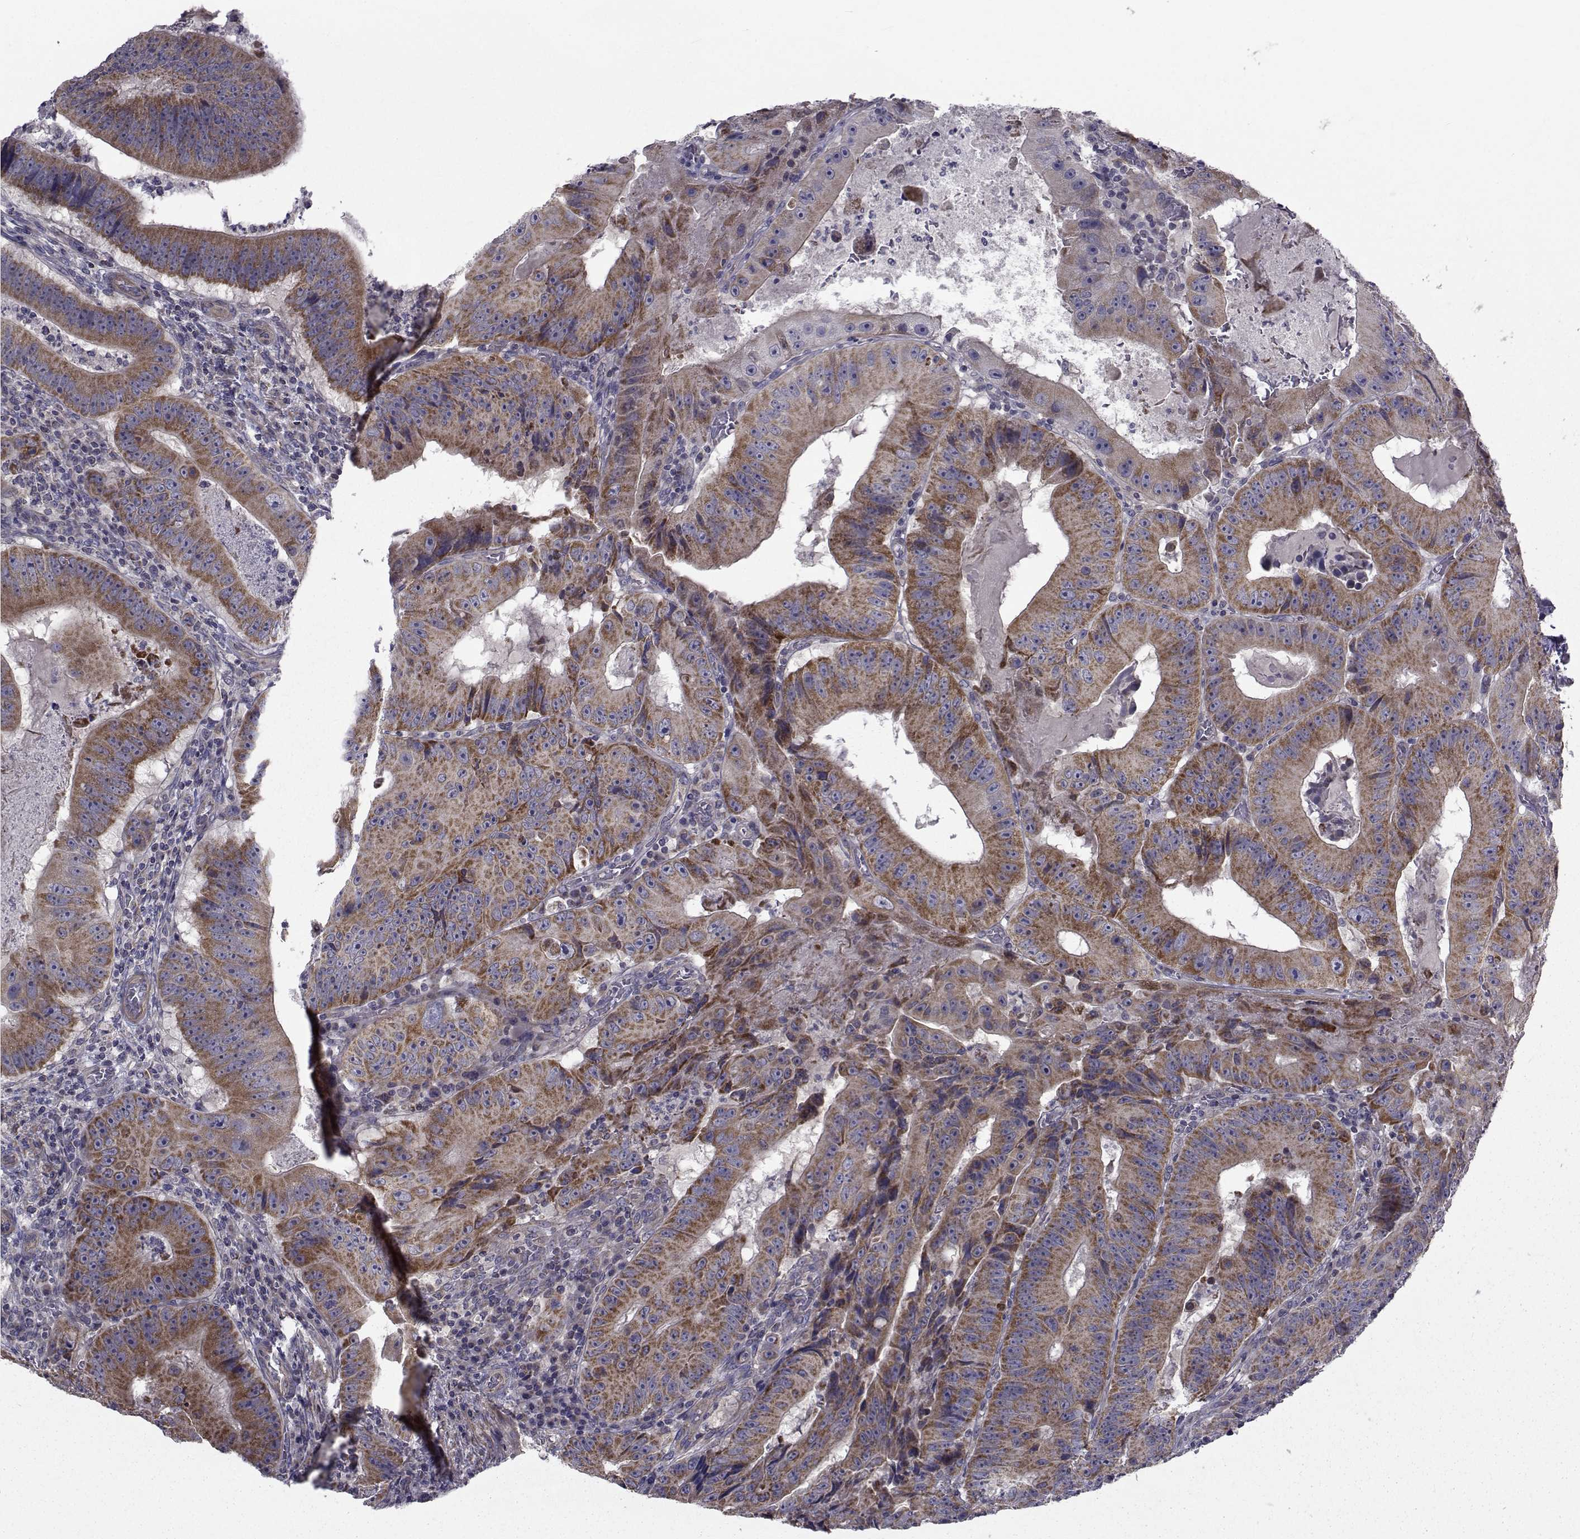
{"staining": {"intensity": "moderate", "quantity": "25%-75%", "location": "cytoplasmic/membranous"}, "tissue": "colorectal cancer", "cell_type": "Tumor cells", "image_type": "cancer", "snomed": [{"axis": "morphology", "description": "Adenocarcinoma, NOS"}, {"axis": "topography", "description": "Colon"}], "caption": "The photomicrograph exhibits a brown stain indicating the presence of a protein in the cytoplasmic/membranous of tumor cells in colorectal adenocarcinoma.", "gene": "CFAP74", "patient": {"sex": "female", "age": 86}}